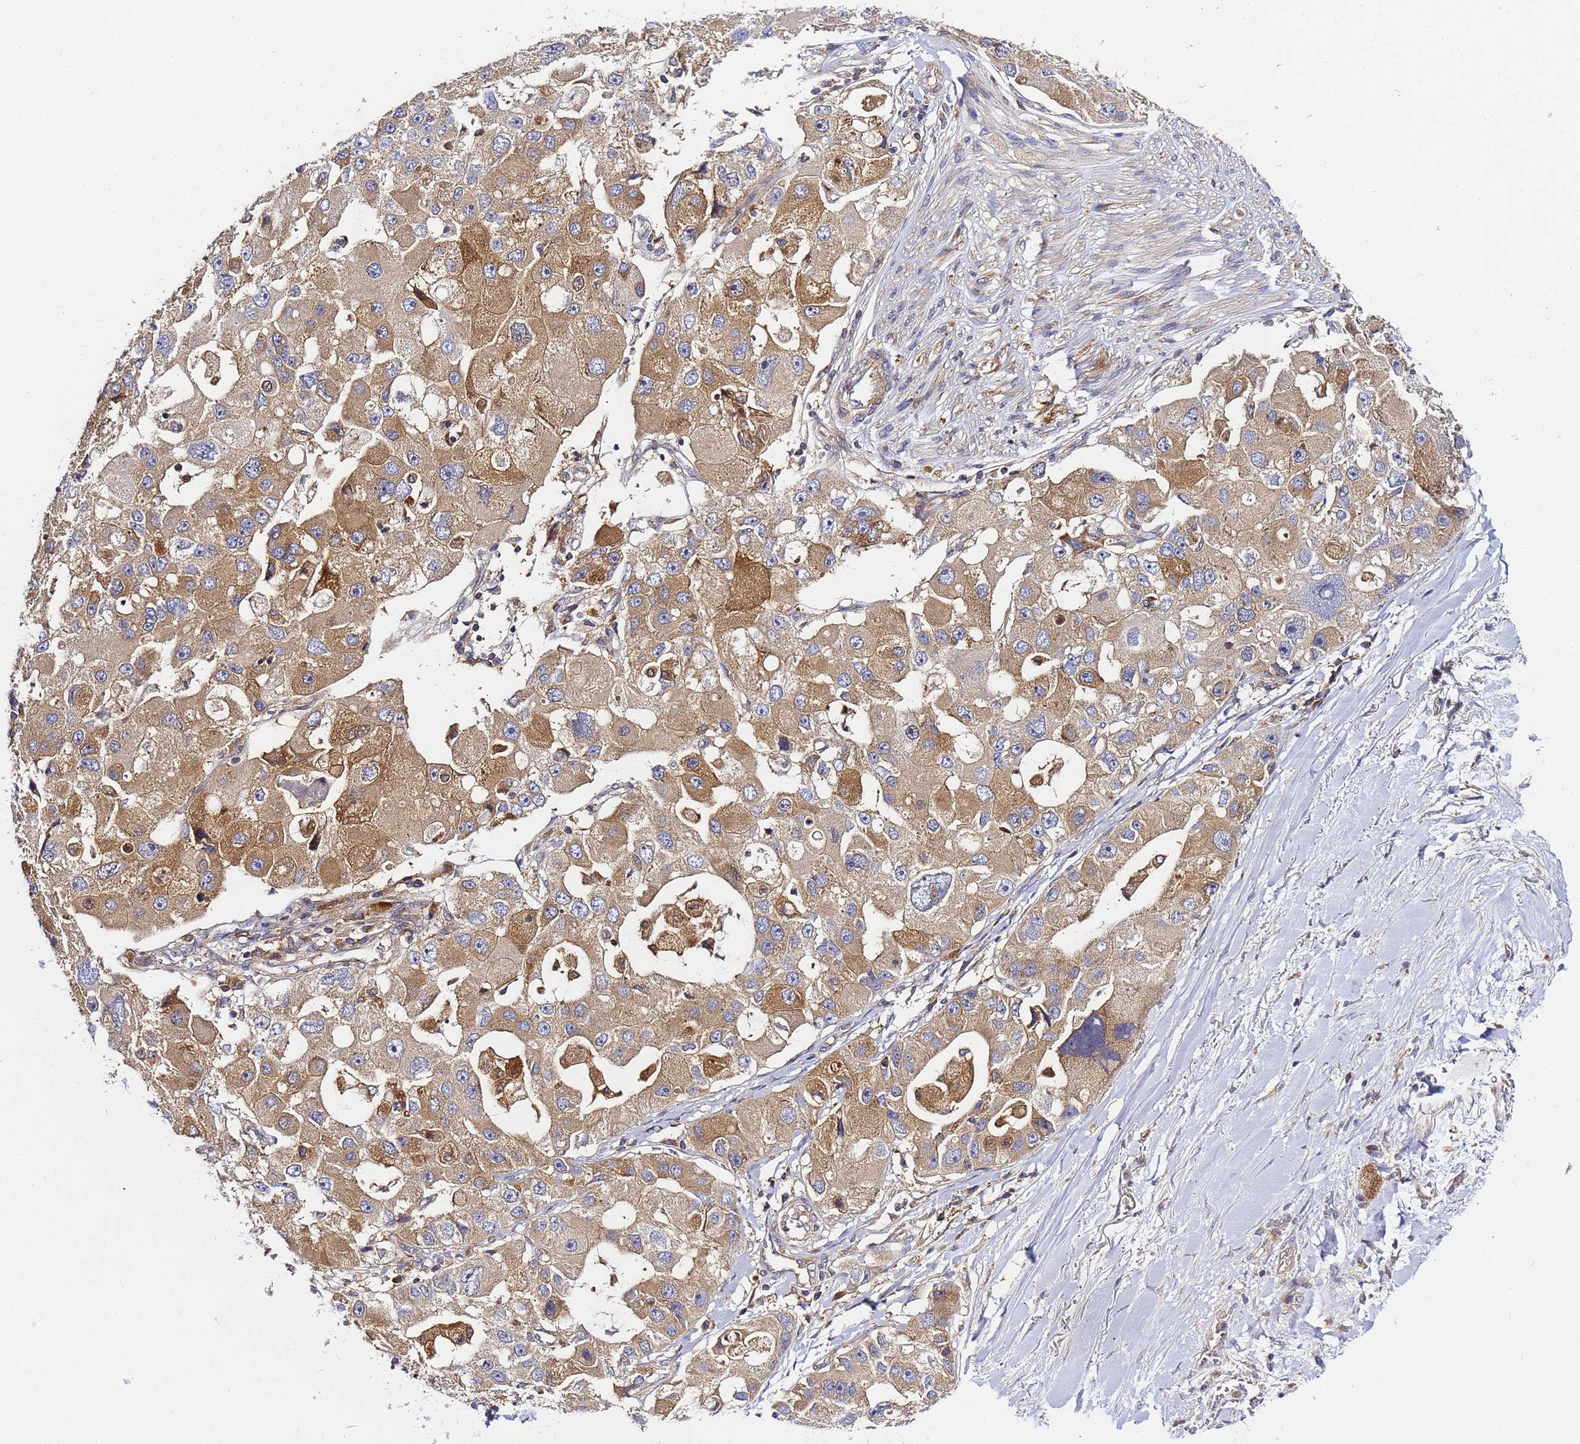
{"staining": {"intensity": "moderate", "quantity": ">75%", "location": "cytoplasmic/membranous"}, "tissue": "lung cancer", "cell_type": "Tumor cells", "image_type": "cancer", "snomed": [{"axis": "morphology", "description": "Adenocarcinoma, NOS"}, {"axis": "topography", "description": "Lung"}], "caption": "This is an image of immunohistochemistry staining of lung cancer, which shows moderate staining in the cytoplasmic/membranous of tumor cells.", "gene": "CHM", "patient": {"sex": "female", "age": 54}}